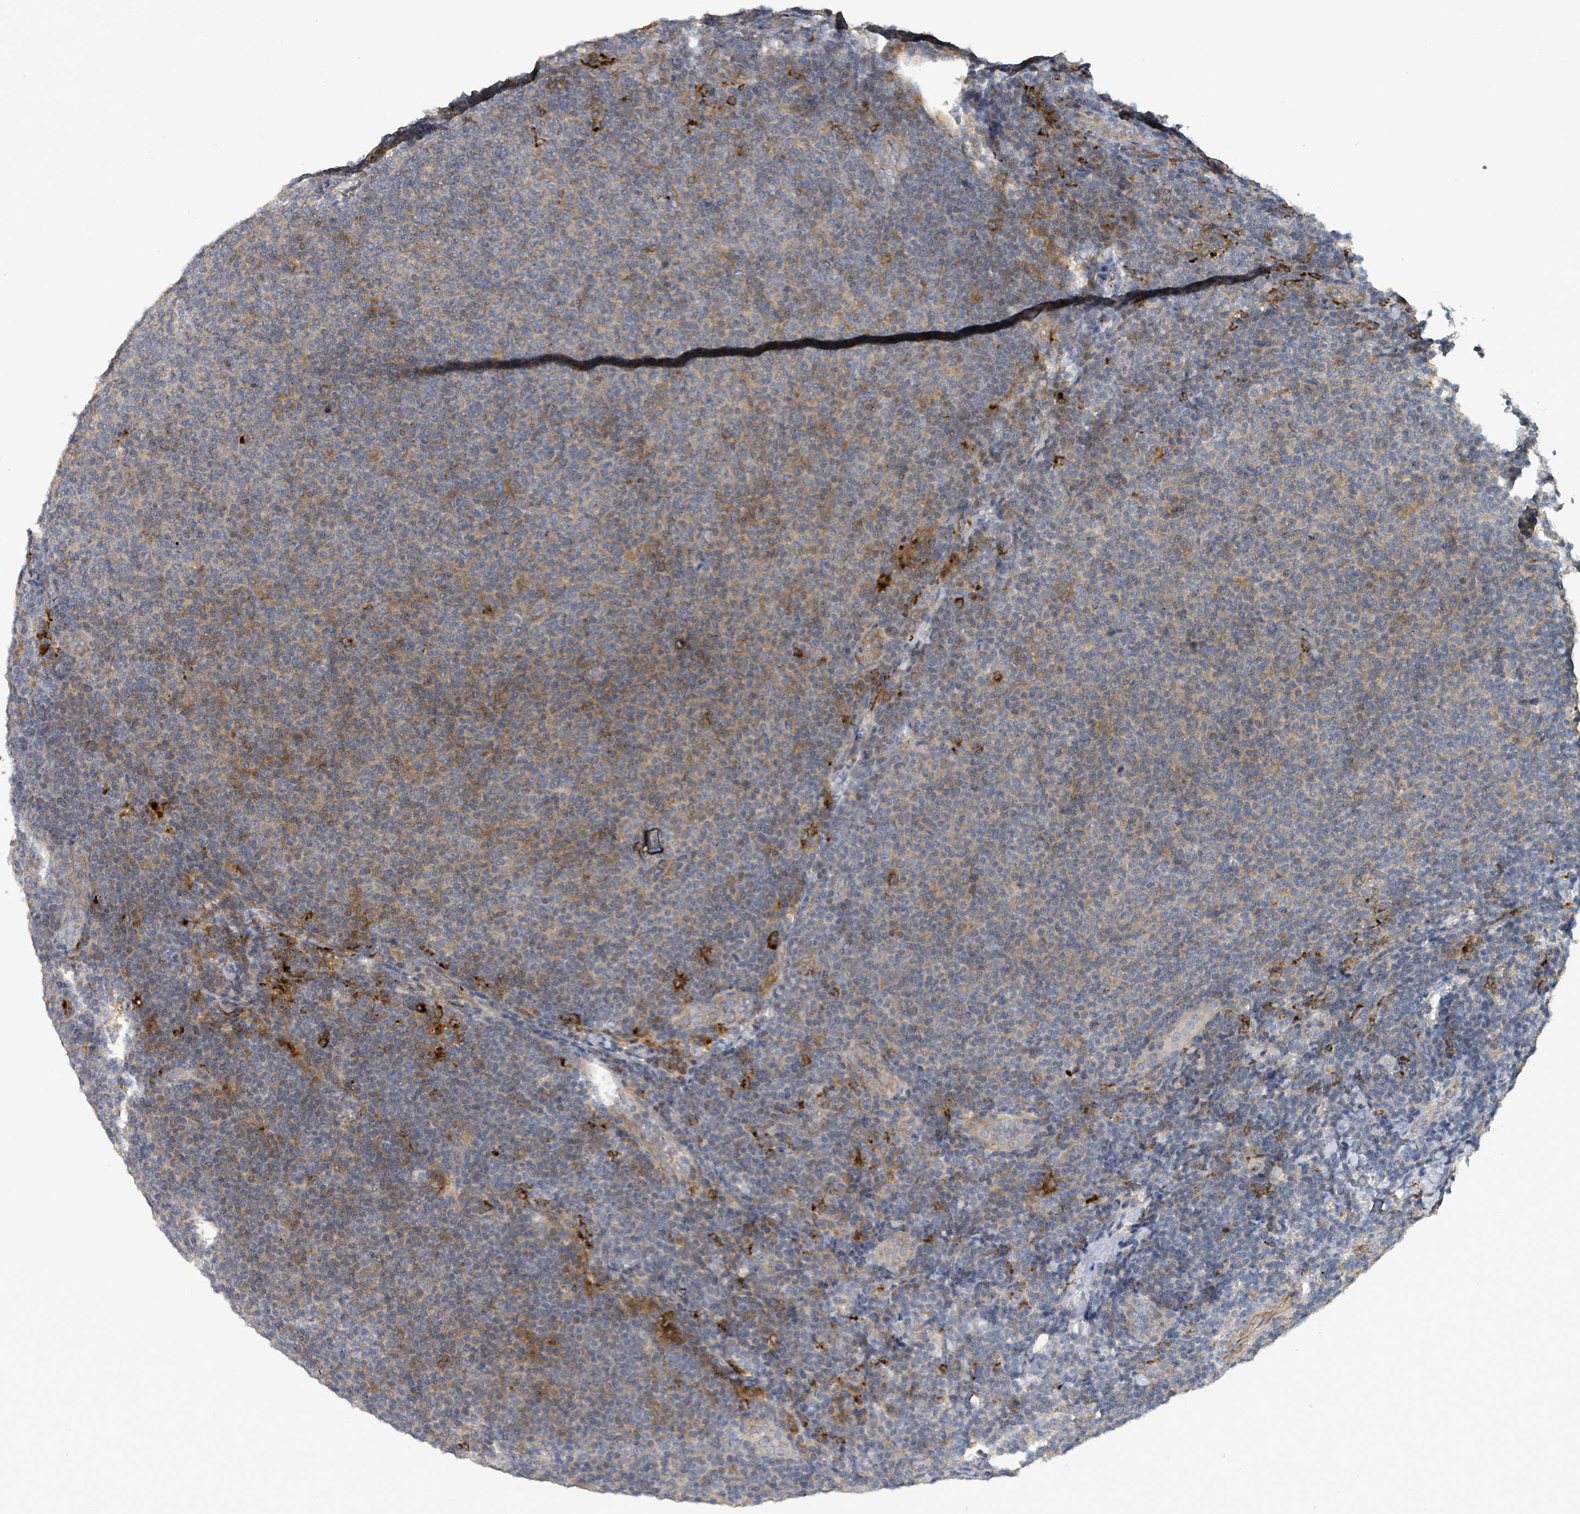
{"staining": {"intensity": "weak", "quantity": "<25%", "location": "cytoplasmic/membranous"}, "tissue": "lymphoma", "cell_type": "Tumor cells", "image_type": "cancer", "snomed": [{"axis": "morphology", "description": "Malignant lymphoma, non-Hodgkin's type, Low grade"}, {"axis": "topography", "description": "Lymph node"}], "caption": "Immunohistochemical staining of lymphoma demonstrates no significant expression in tumor cells.", "gene": "PLAAT1", "patient": {"sex": "male", "age": 66}}